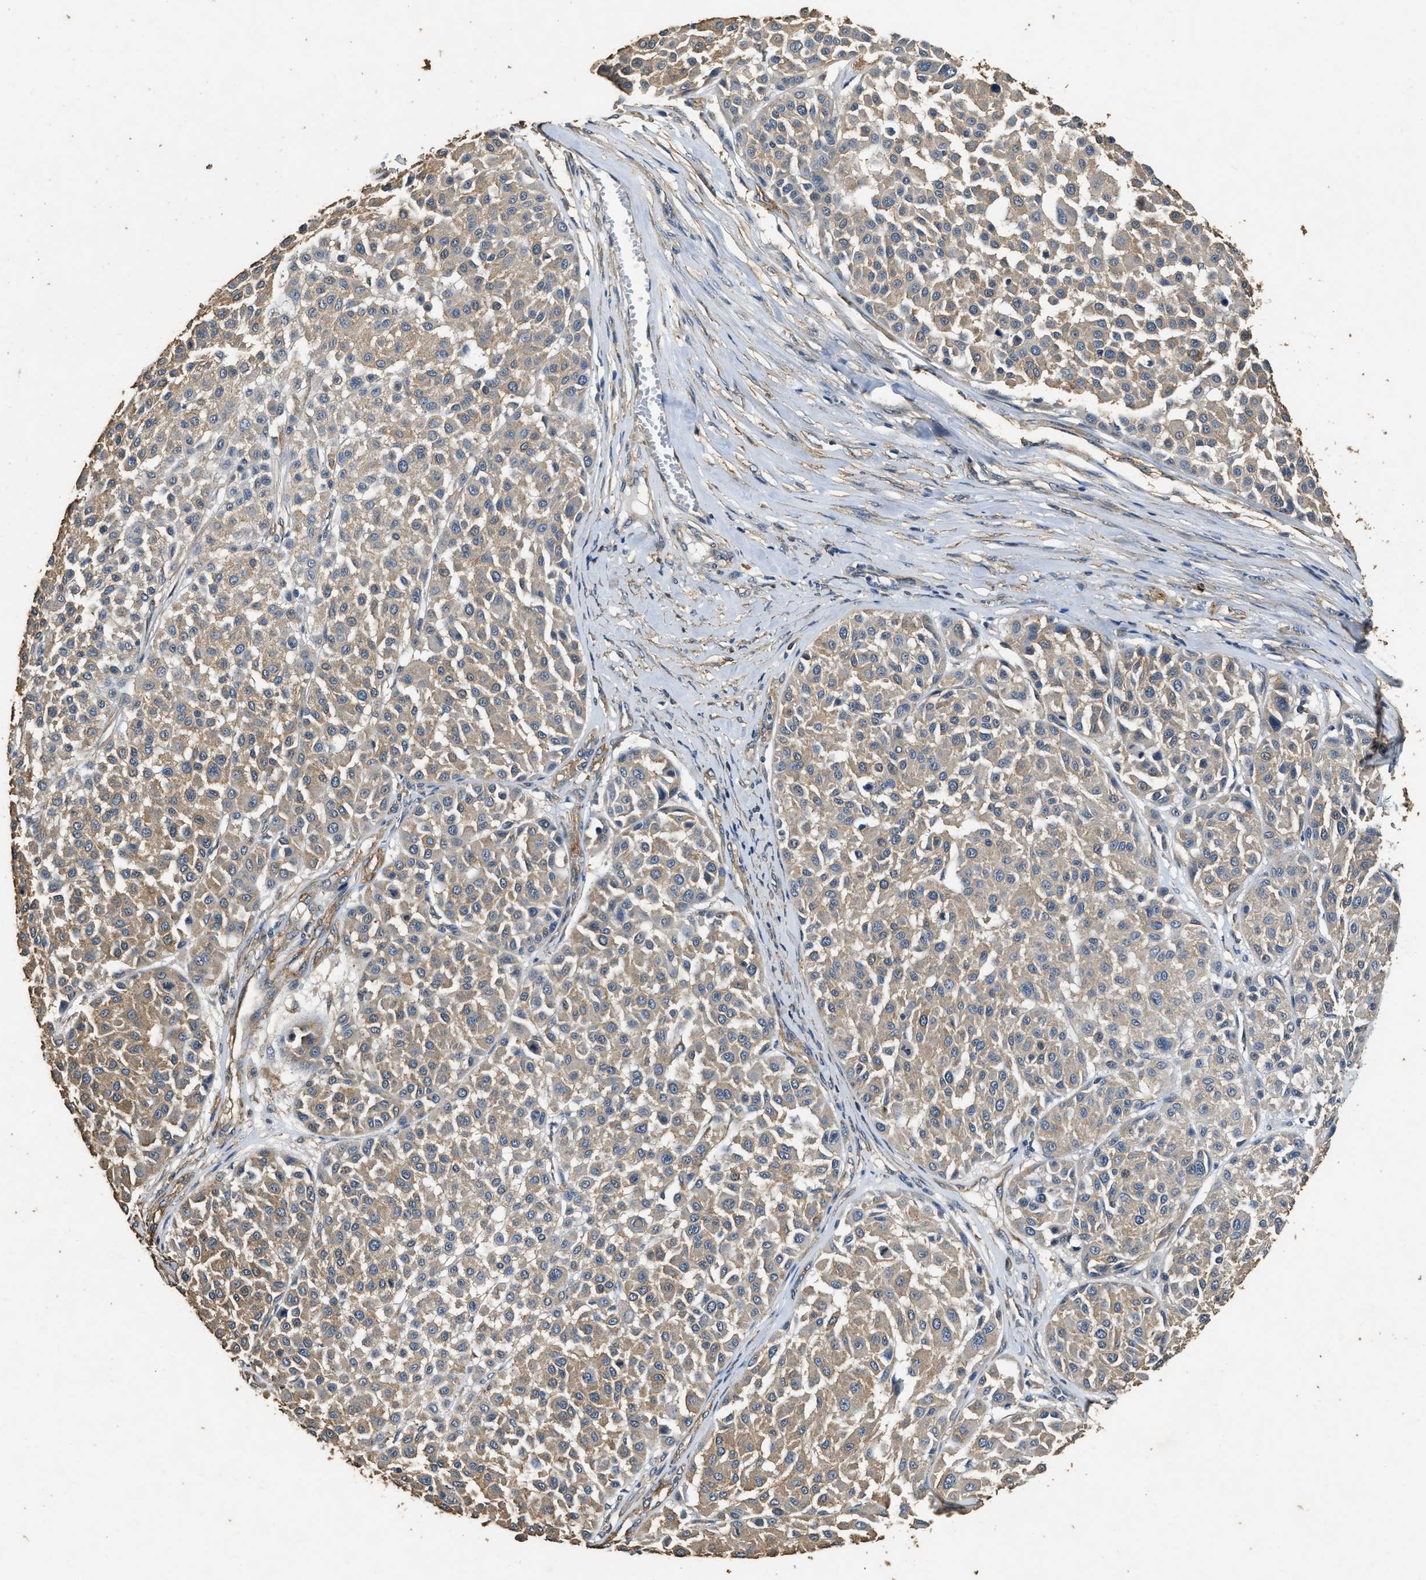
{"staining": {"intensity": "weak", "quantity": ">75%", "location": "cytoplasmic/membranous"}, "tissue": "melanoma", "cell_type": "Tumor cells", "image_type": "cancer", "snomed": [{"axis": "morphology", "description": "Malignant melanoma, Metastatic site"}, {"axis": "topography", "description": "Soft tissue"}], "caption": "Tumor cells show weak cytoplasmic/membranous staining in approximately >75% of cells in malignant melanoma (metastatic site).", "gene": "MIB1", "patient": {"sex": "male", "age": 41}}